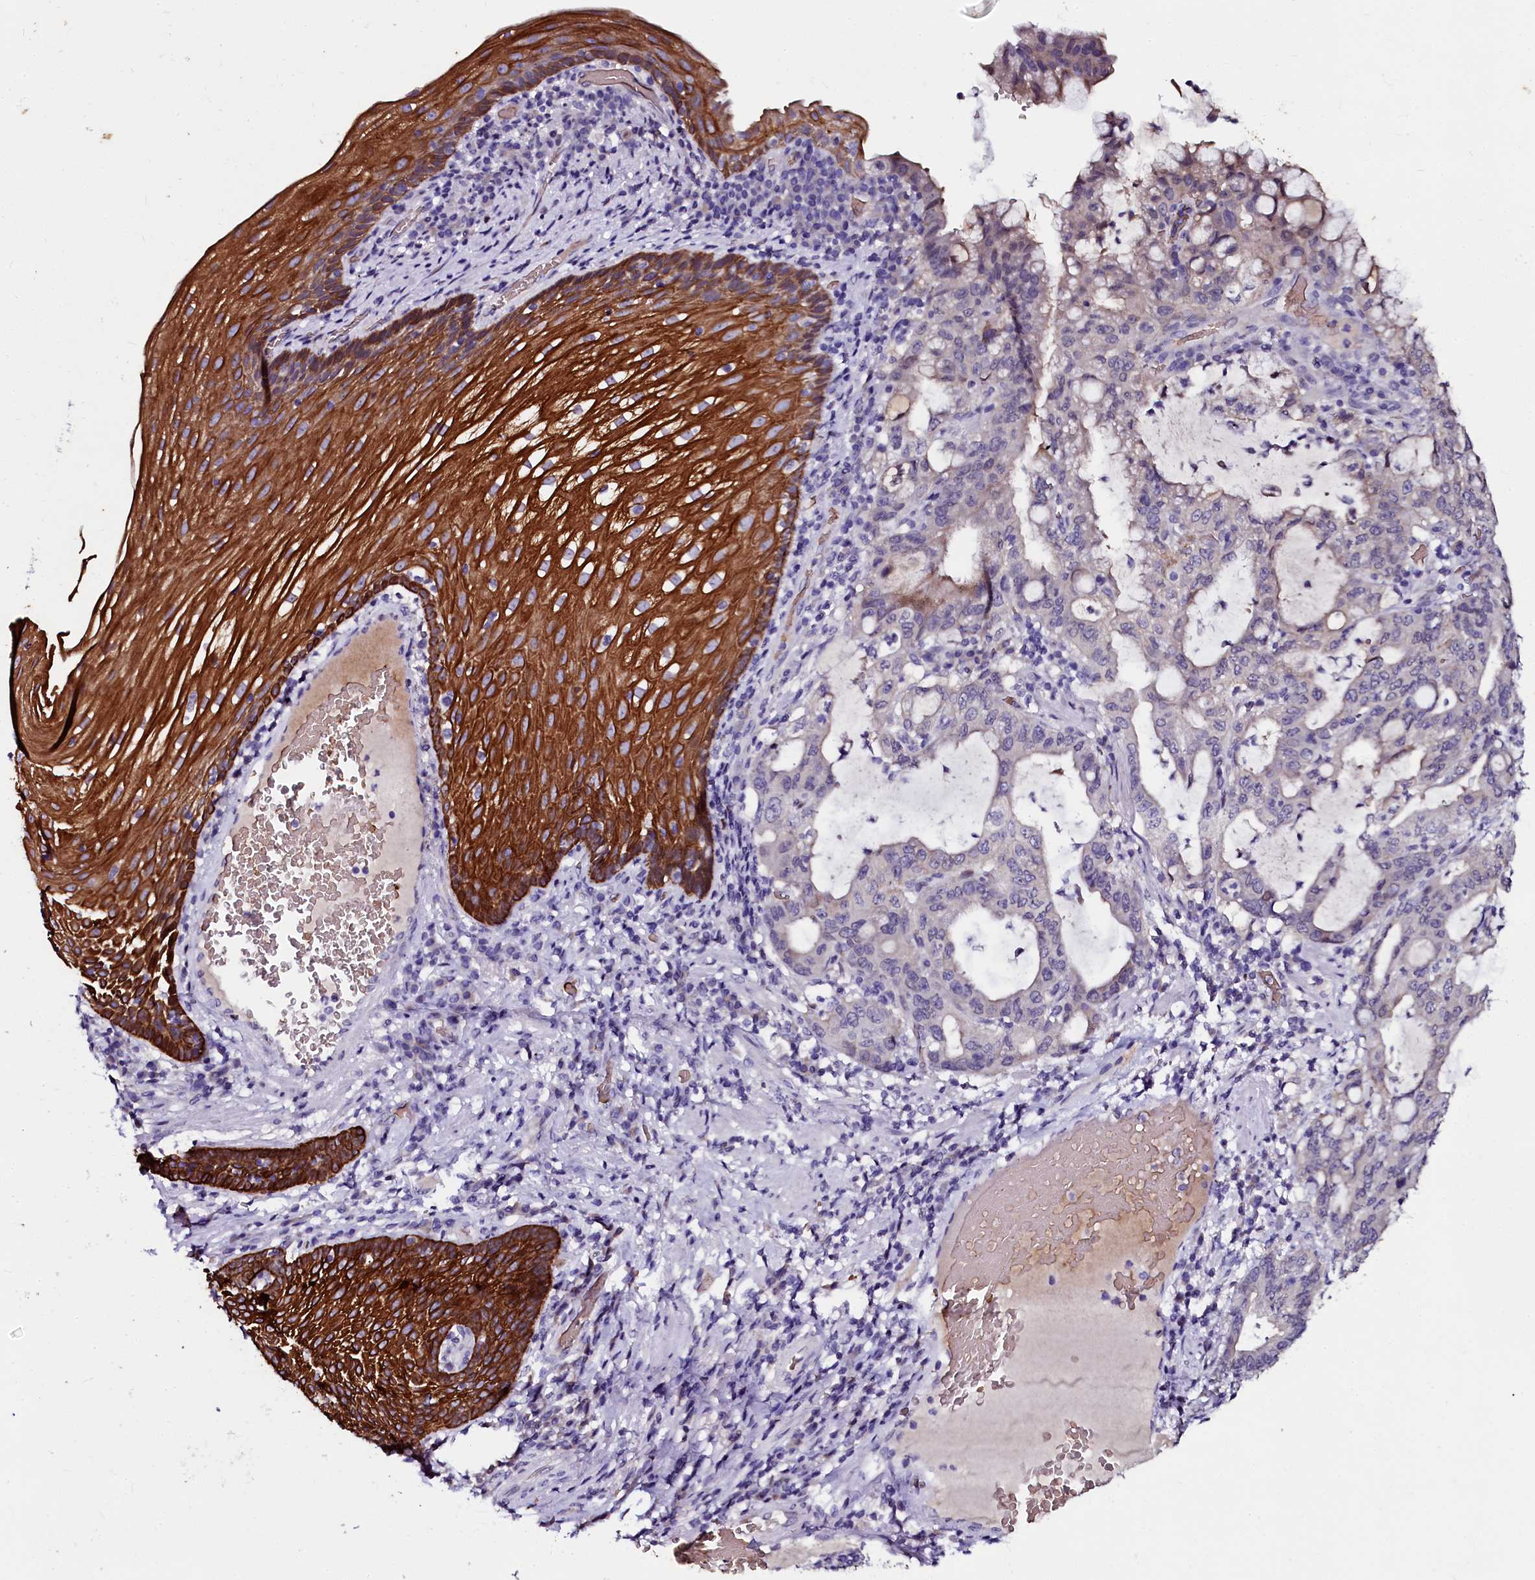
{"staining": {"intensity": "negative", "quantity": "none", "location": "none"}, "tissue": "stomach cancer", "cell_type": "Tumor cells", "image_type": "cancer", "snomed": [{"axis": "morphology", "description": "Normal tissue, NOS"}, {"axis": "morphology", "description": "Adenocarcinoma, NOS"}, {"axis": "topography", "description": "Esophagus"}, {"axis": "topography", "description": "Stomach, upper"}, {"axis": "topography", "description": "Peripheral nerve tissue"}], "caption": "The micrograph shows no staining of tumor cells in stomach cancer (adenocarcinoma). (Stains: DAB (3,3'-diaminobenzidine) immunohistochemistry (IHC) with hematoxylin counter stain, Microscopy: brightfield microscopy at high magnification).", "gene": "CTDSPL2", "patient": {"sex": "male", "age": 62}}